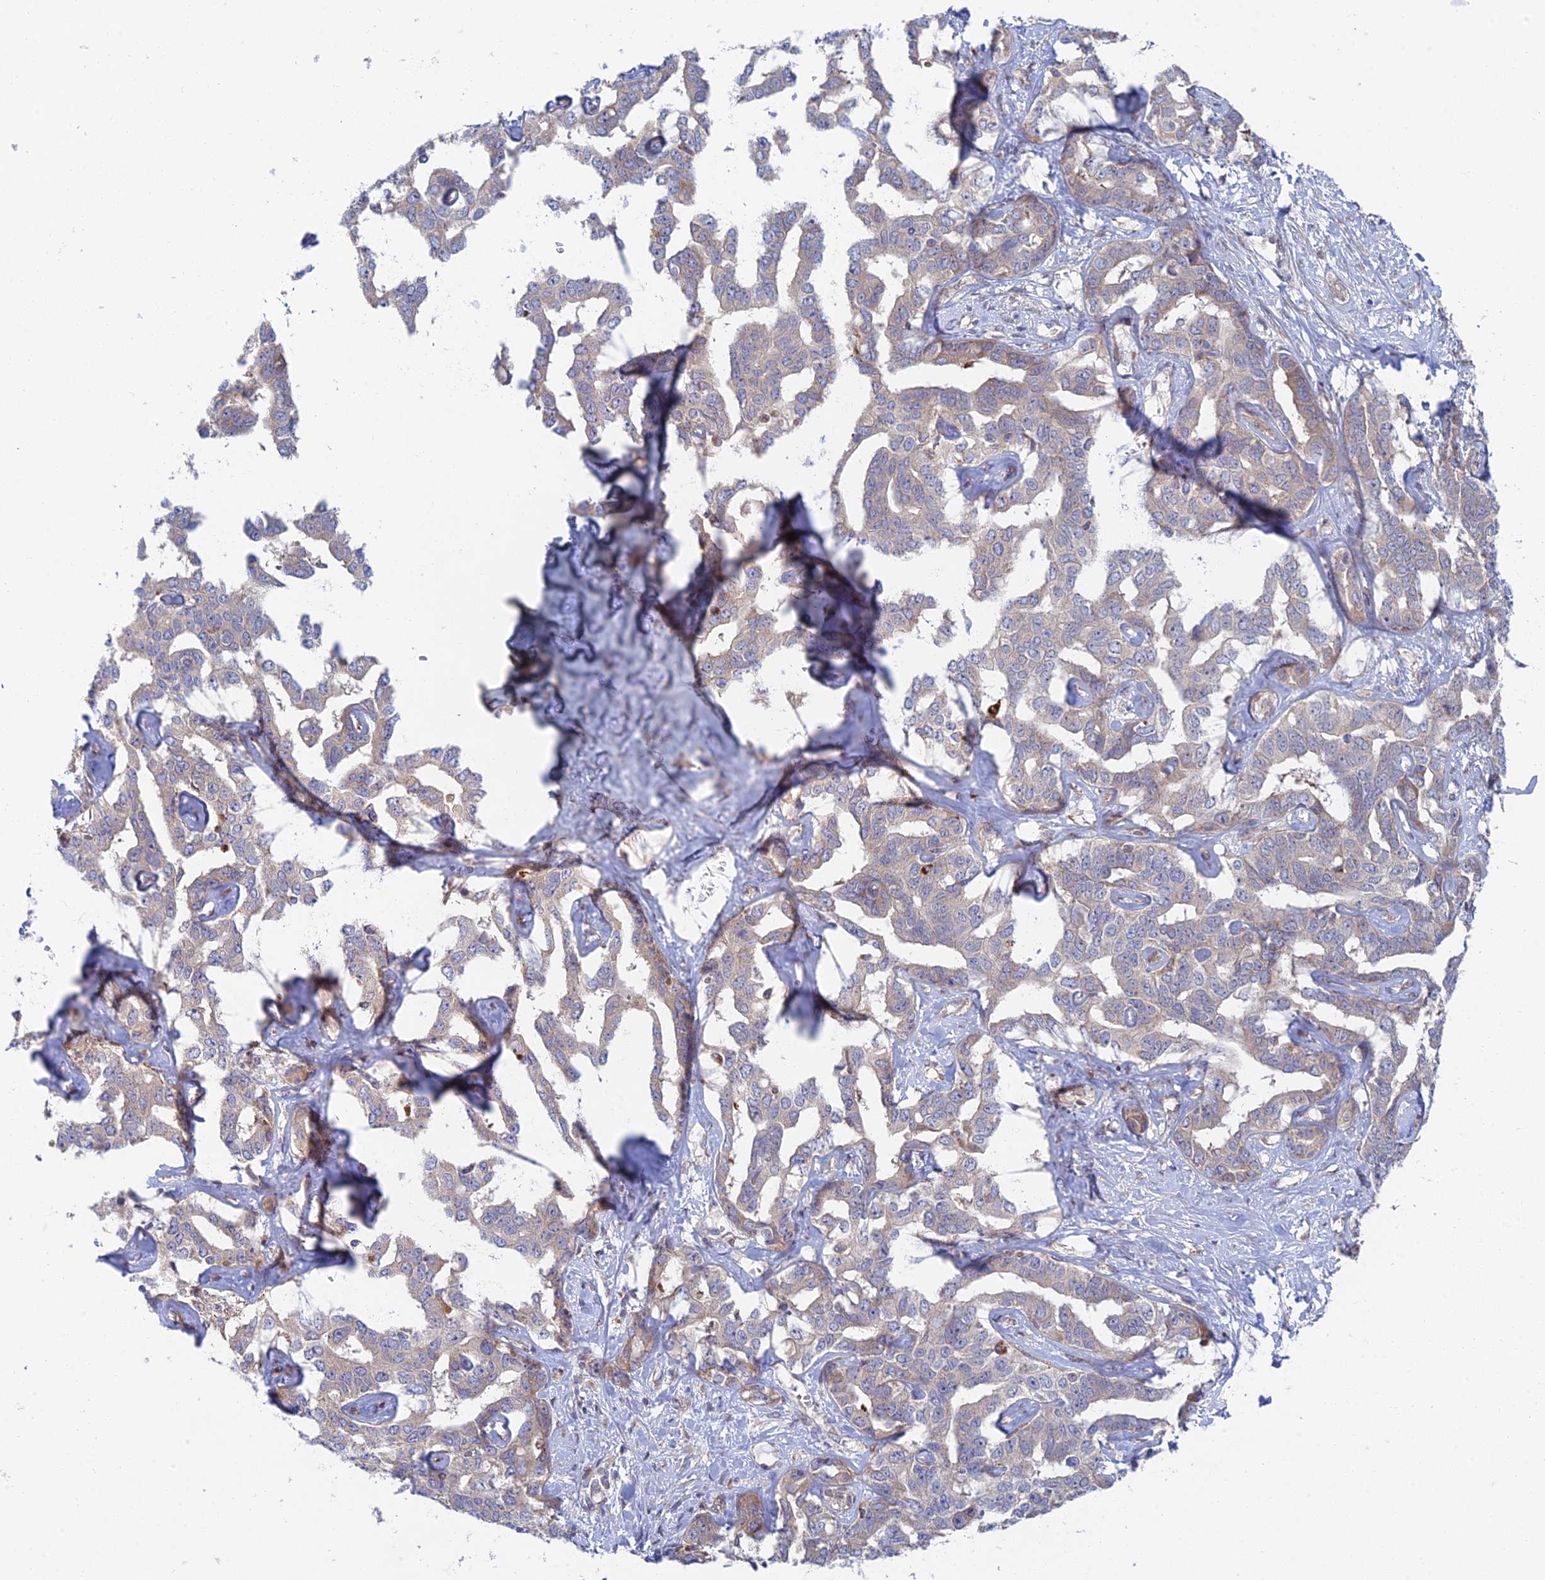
{"staining": {"intensity": "weak", "quantity": ">75%", "location": "cytoplasmic/membranous"}, "tissue": "liver cancer", "cell_type": "Tumor cells", "image_type": "cancer", "snomed": [{"axis": "morphology", "description": "Cholangiocarcinoma"}, {"axis": "topography", "description": "Liver"}], "caption": "Tumor cells exhibit low levels of weak cytoplasmic/membranous staining in about >75% of cells in human cholangiocarcinoma (liver).", "gene": "INCA1", "patient": {"sex": "male", "age": 59}}